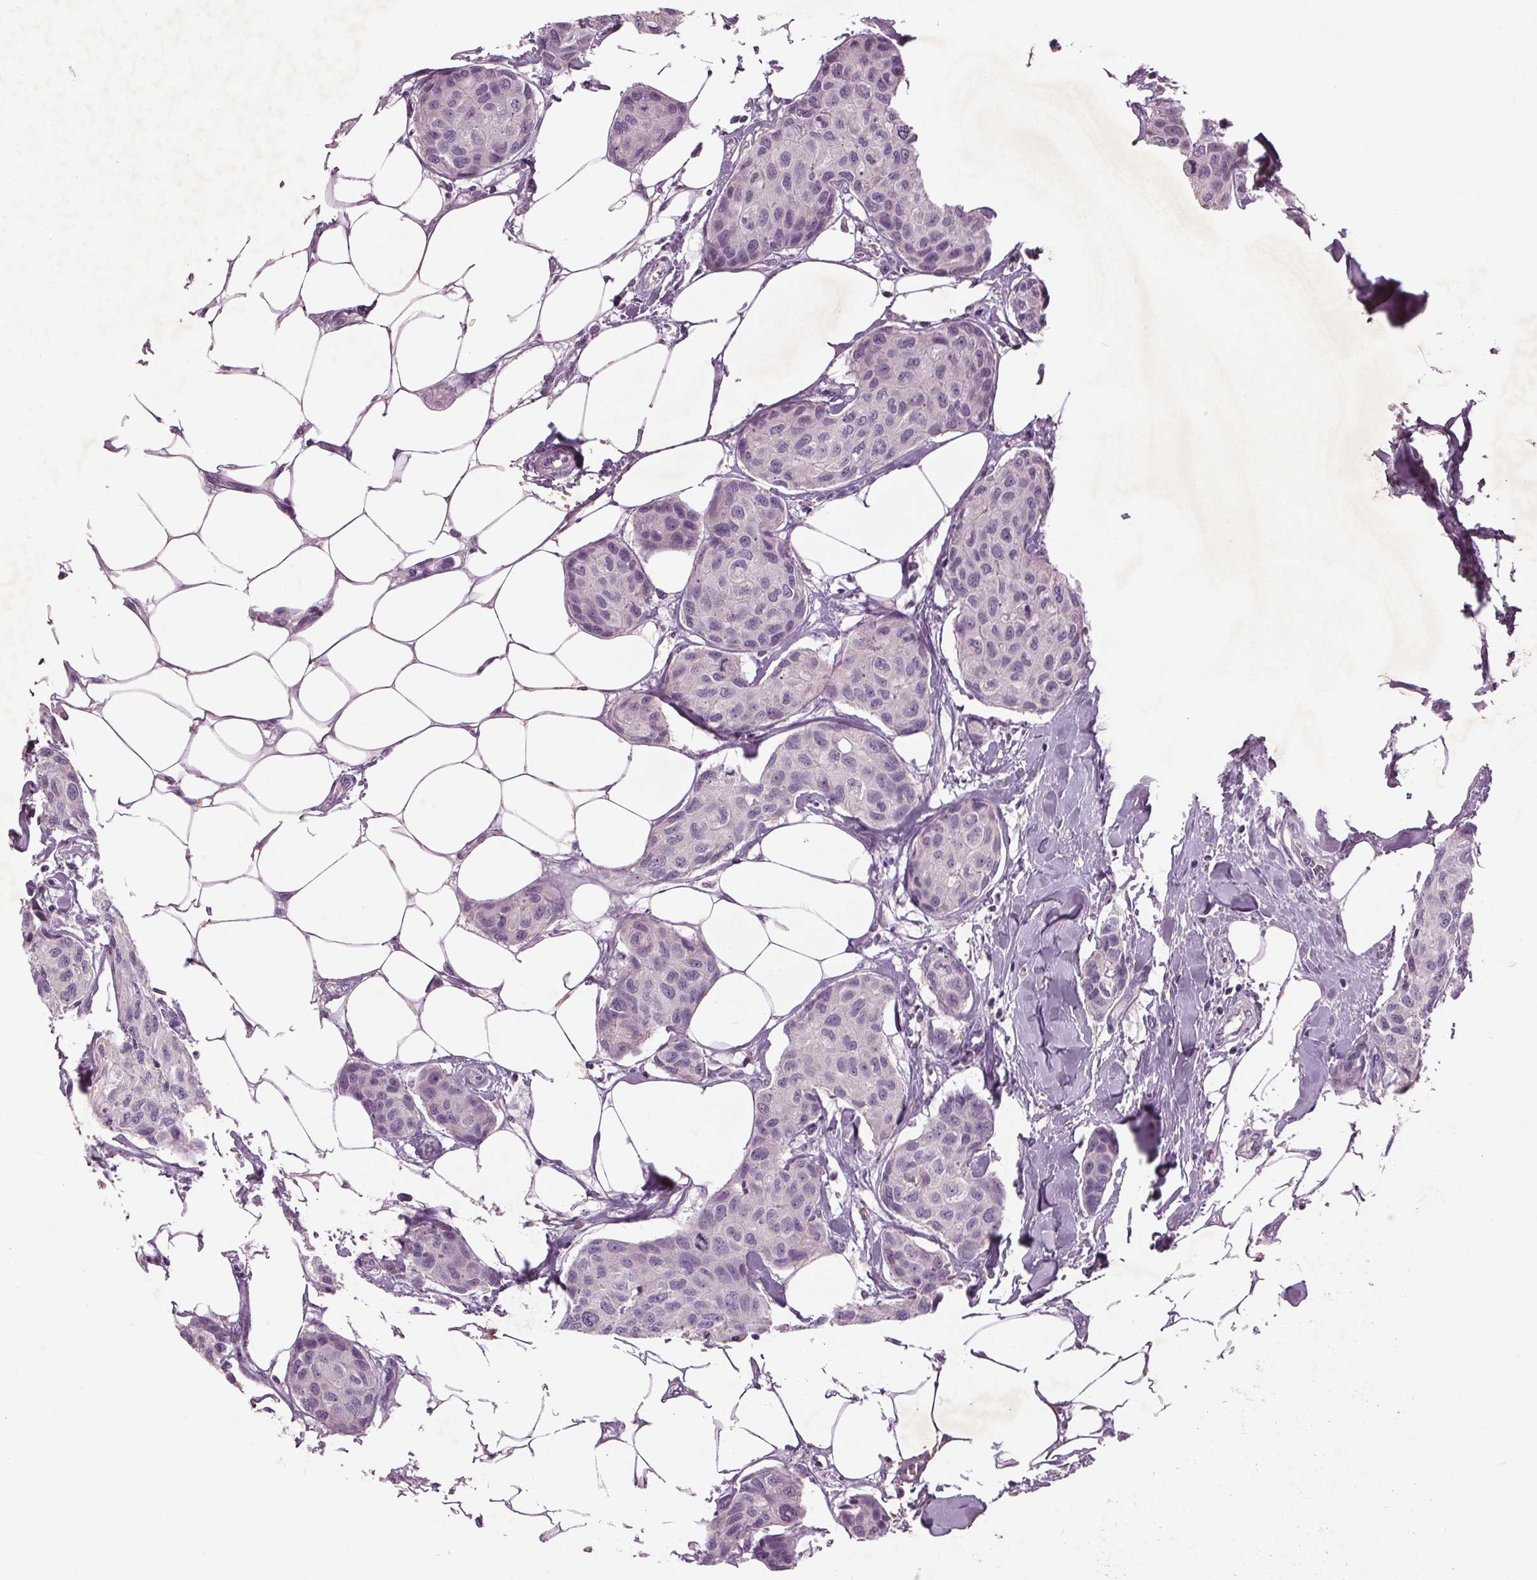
{"staining": {"intensity": "negative", "quantity": "none", "location": "none"}, "tissue": "breast cancer", "cell_type": "Tumor cells", "image_type": "cancer", "snomed": [{"axis": "morphology", "description": "Duct carcinoma"}, {"axis": "topography", "description": "Breast"}], "caption": "The histopathology image reveals no significant expression in tumor cells of breast cancer (invasive ductal carcinoma).", "gene": "BHLHE22", "patient": {"sex": "female", "age": 80}}